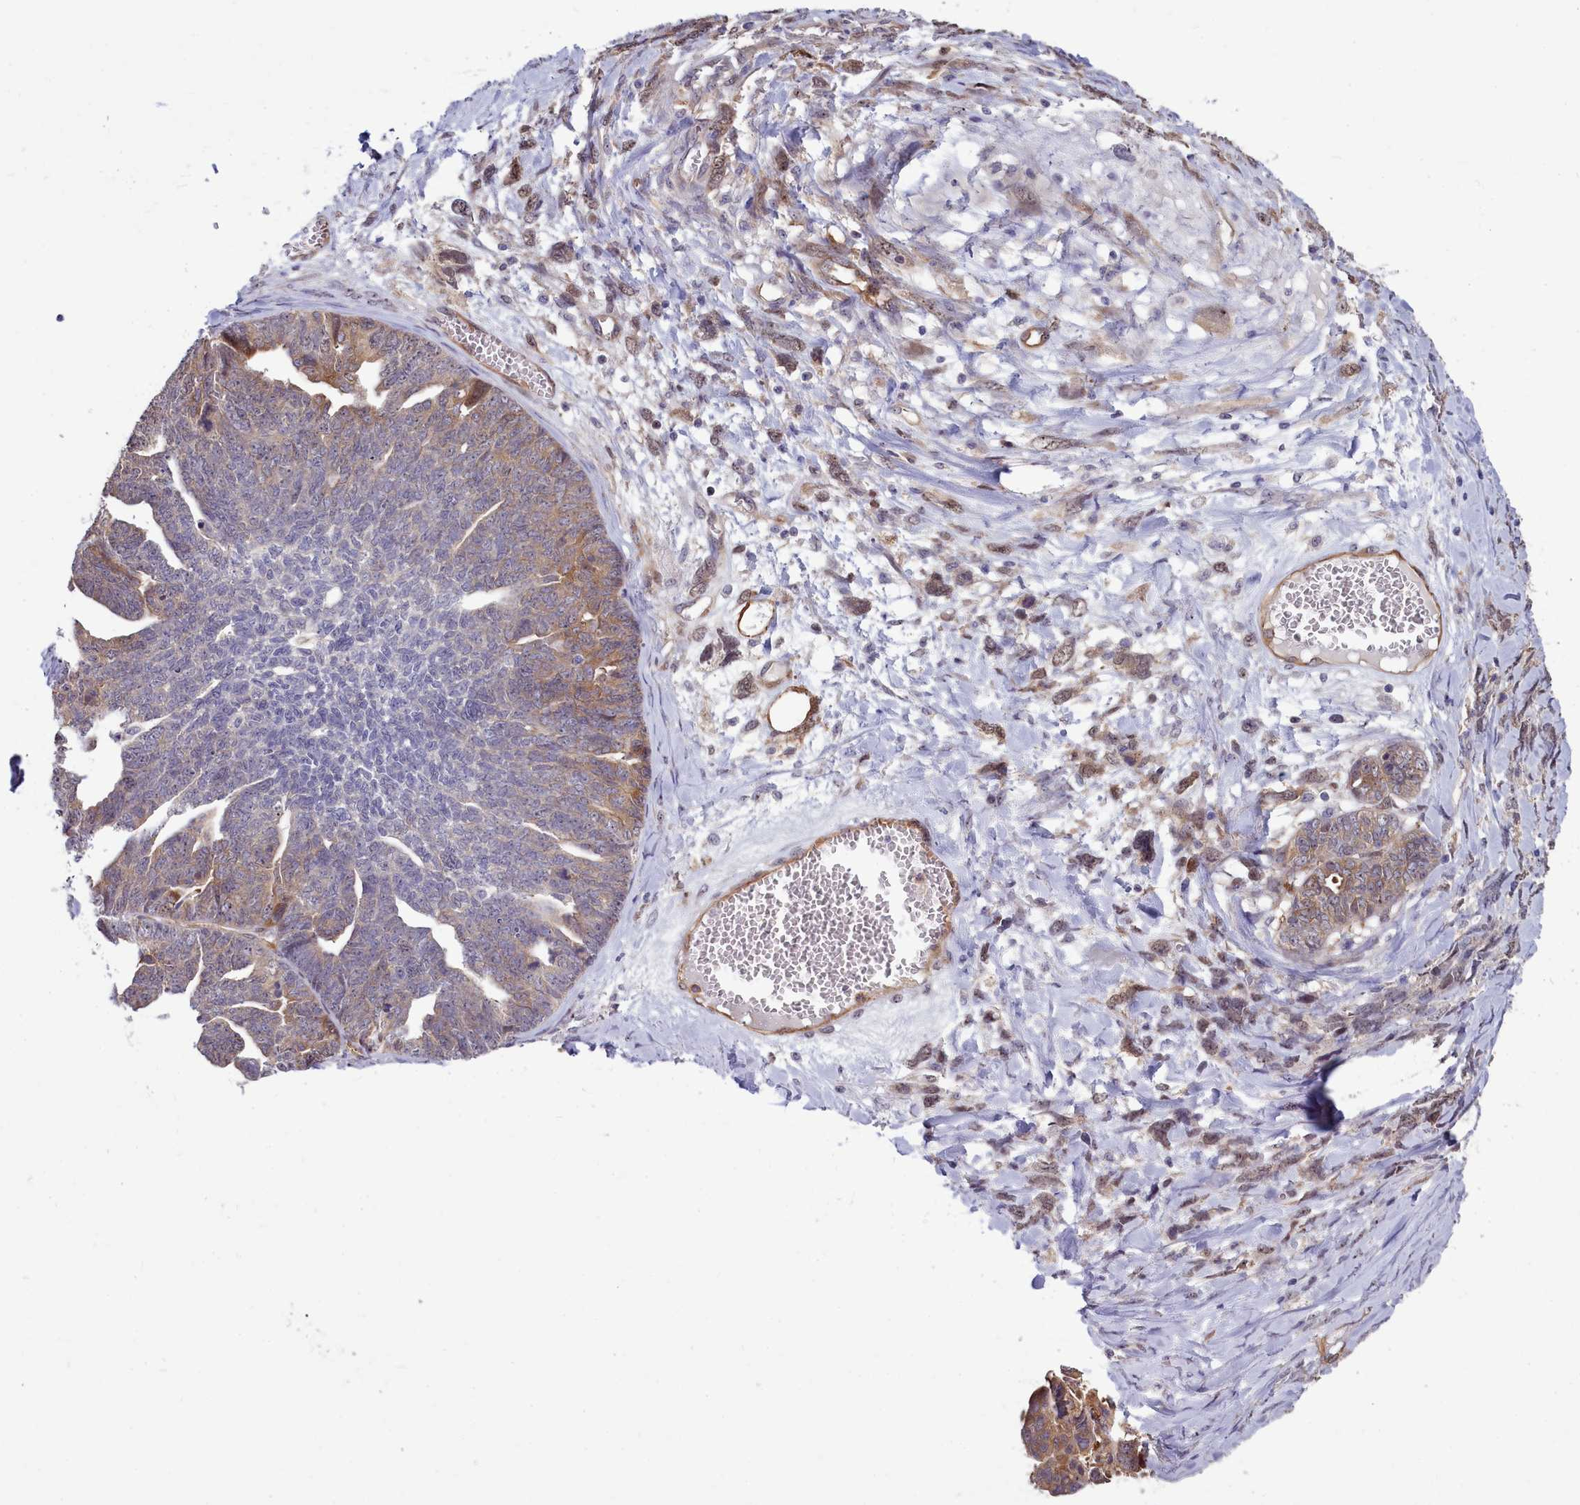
{"staining": {"intensity": "moderate", "quantity": "25%-75%", "location": "cytoplasmic/membranous"}, "tissue": "ovarian cancer", "cell_type": "Tumor cells", "image_type": "cancer", "snomed": [{"axis": "morphology", "description": "Cystadenocarcinoma, serous, NOS"}, {"axis": "topography", "description": "Ovary"}], "caption": "Serous cystadenocarcinoma (ovarian) tissue reveals moderate cytoplasmic/membranous expression in approximately 25%-75% of tumor cells, visualized by immunohistochemistry.", "gene": "BCAR1", "patient": {"sex": "female", "age": 79}}